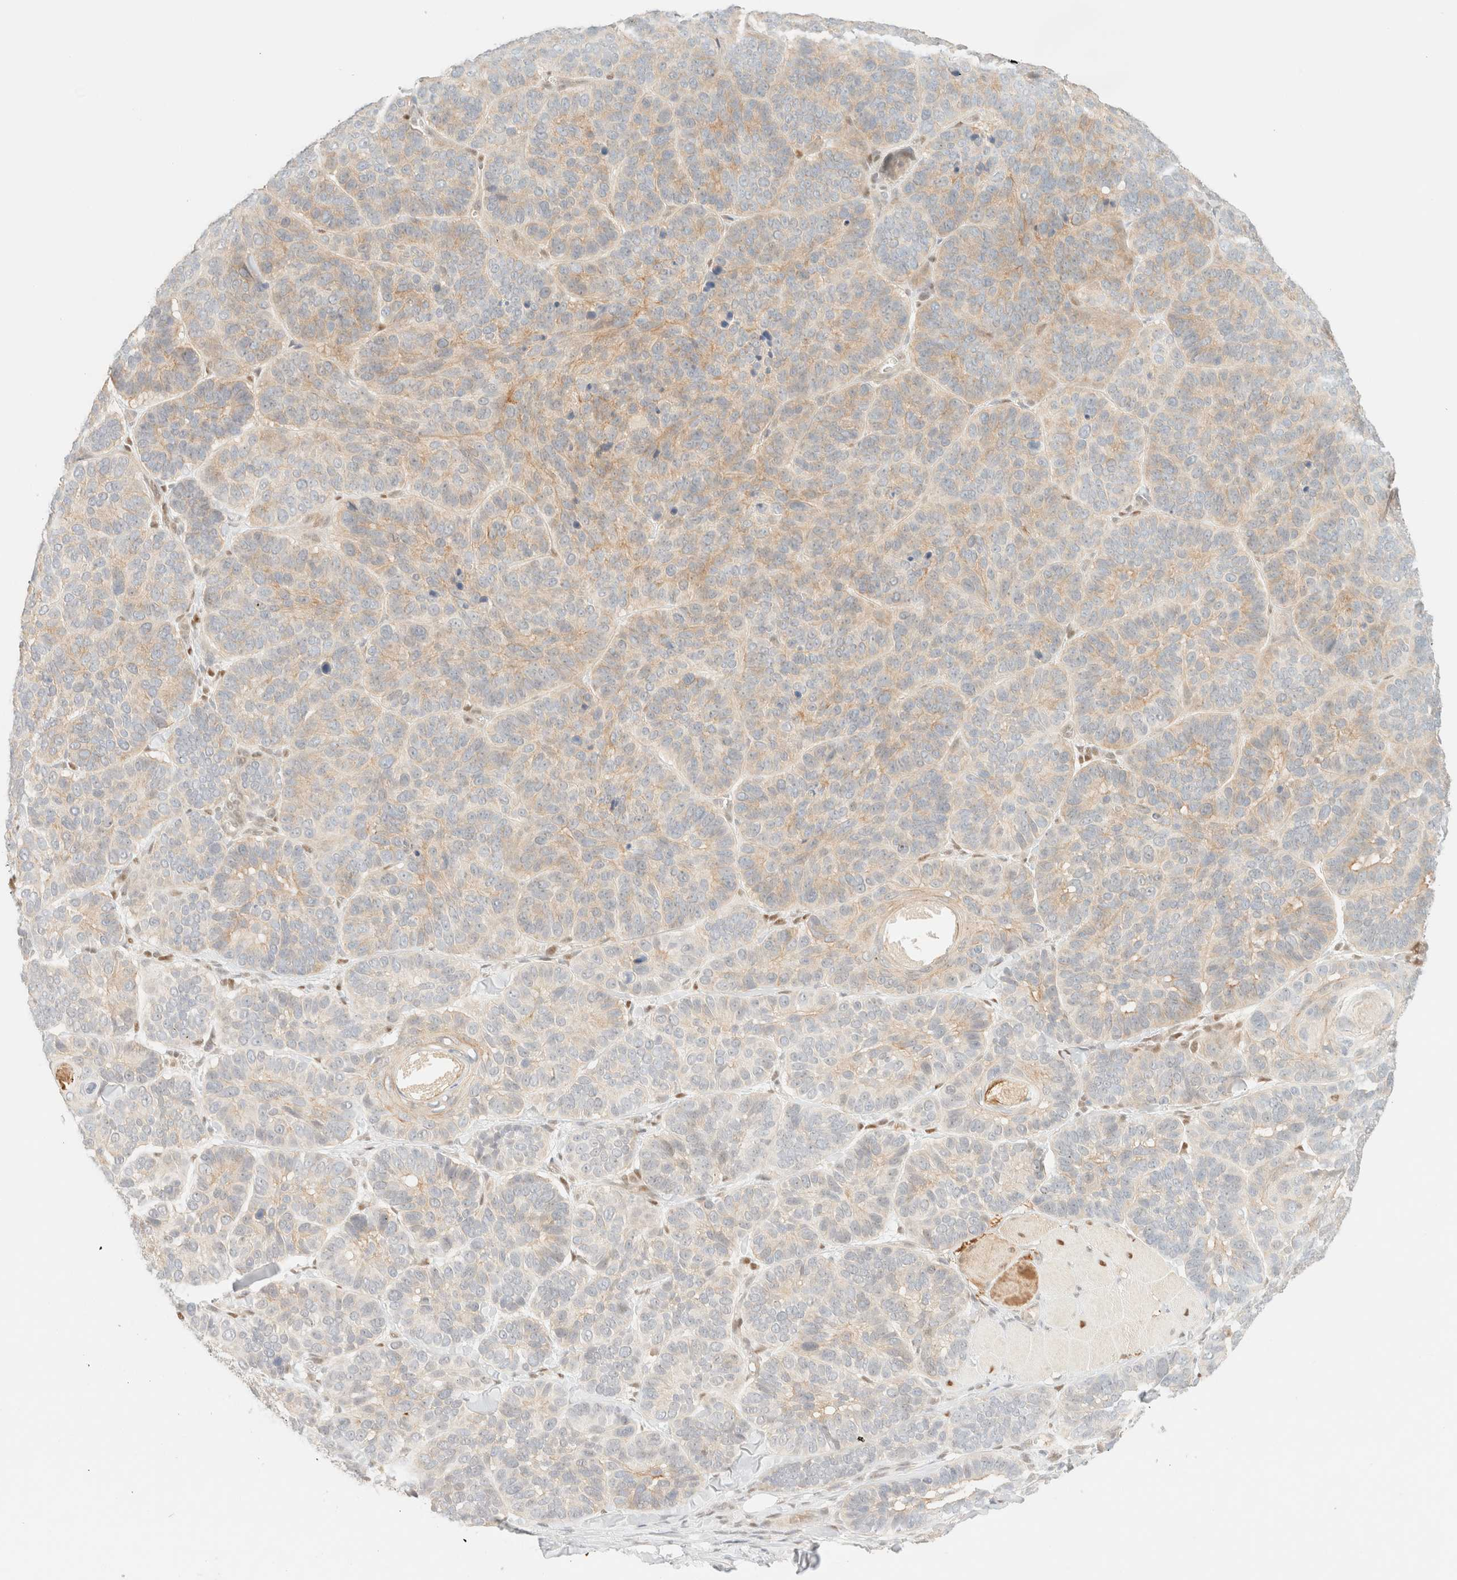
{"staining": {"intensity": "weak", "quantity": "25%-75%", "location": "cytoplasmic/membranous"}, "tissue": "skin cancer", "cell_type": "Tumor cells", "image_type": "cancer", "snomed": [{"axis": "morphology", "description": "Basal cell carcinoma"}, {"axis": "topography", "description": "Skin"}], "caption": "An image showing weak cytoplasmic/membranous positivity in about 25%-75% of tumor cells in skin basal cell carcinoma, as visualized by brown immunohistochemical staining.", "gene": "TSR1", "patient": {"sex": "male", "age": 62}}